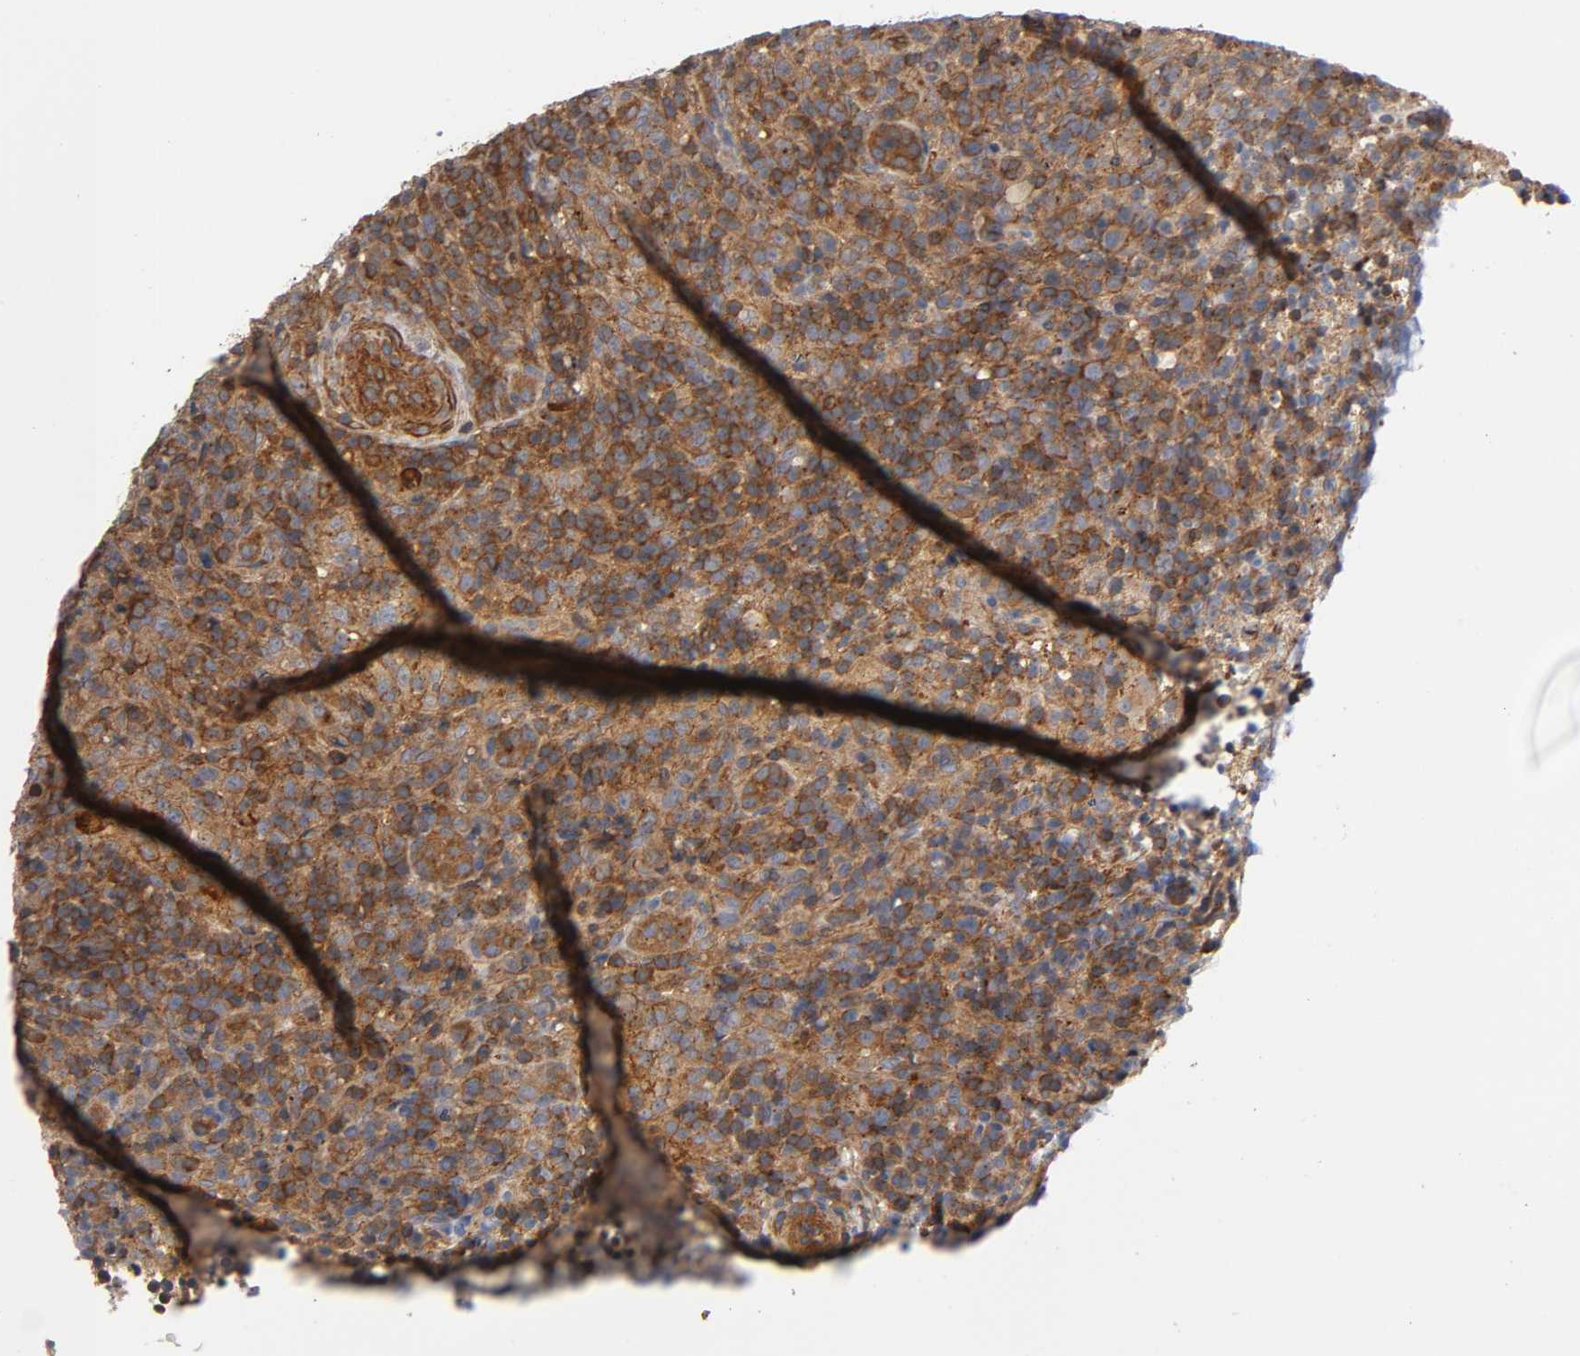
{"staining": {"intensity": "strong", "quantity": "25%-75%", "location": "cytoplasmic/membranous"}, "tissue": "lymphoma", "cell_type": "Tumor cells", "image_type": "cancer", "snomed": [{"axis": "morphology", "description": "Malignant lymphoma, non-Hodgkin's type, High grade"}, {"axis": "topography", "description": "Lymph node"}], "caption": "Immunohistochemical staining of human malignant lymphoma, non-Hodgkin's type (high-grade) displays strong cytoplasmic/membranous protein positivity in approximately 25%-75% of tumor cells. (Stains: DAB in brown, nuclei in blue, Microscopy: brightfield microscopy at high magnification).", "gene": "LAMTOR2", "patient": {"sex": "female", "age": 76}}